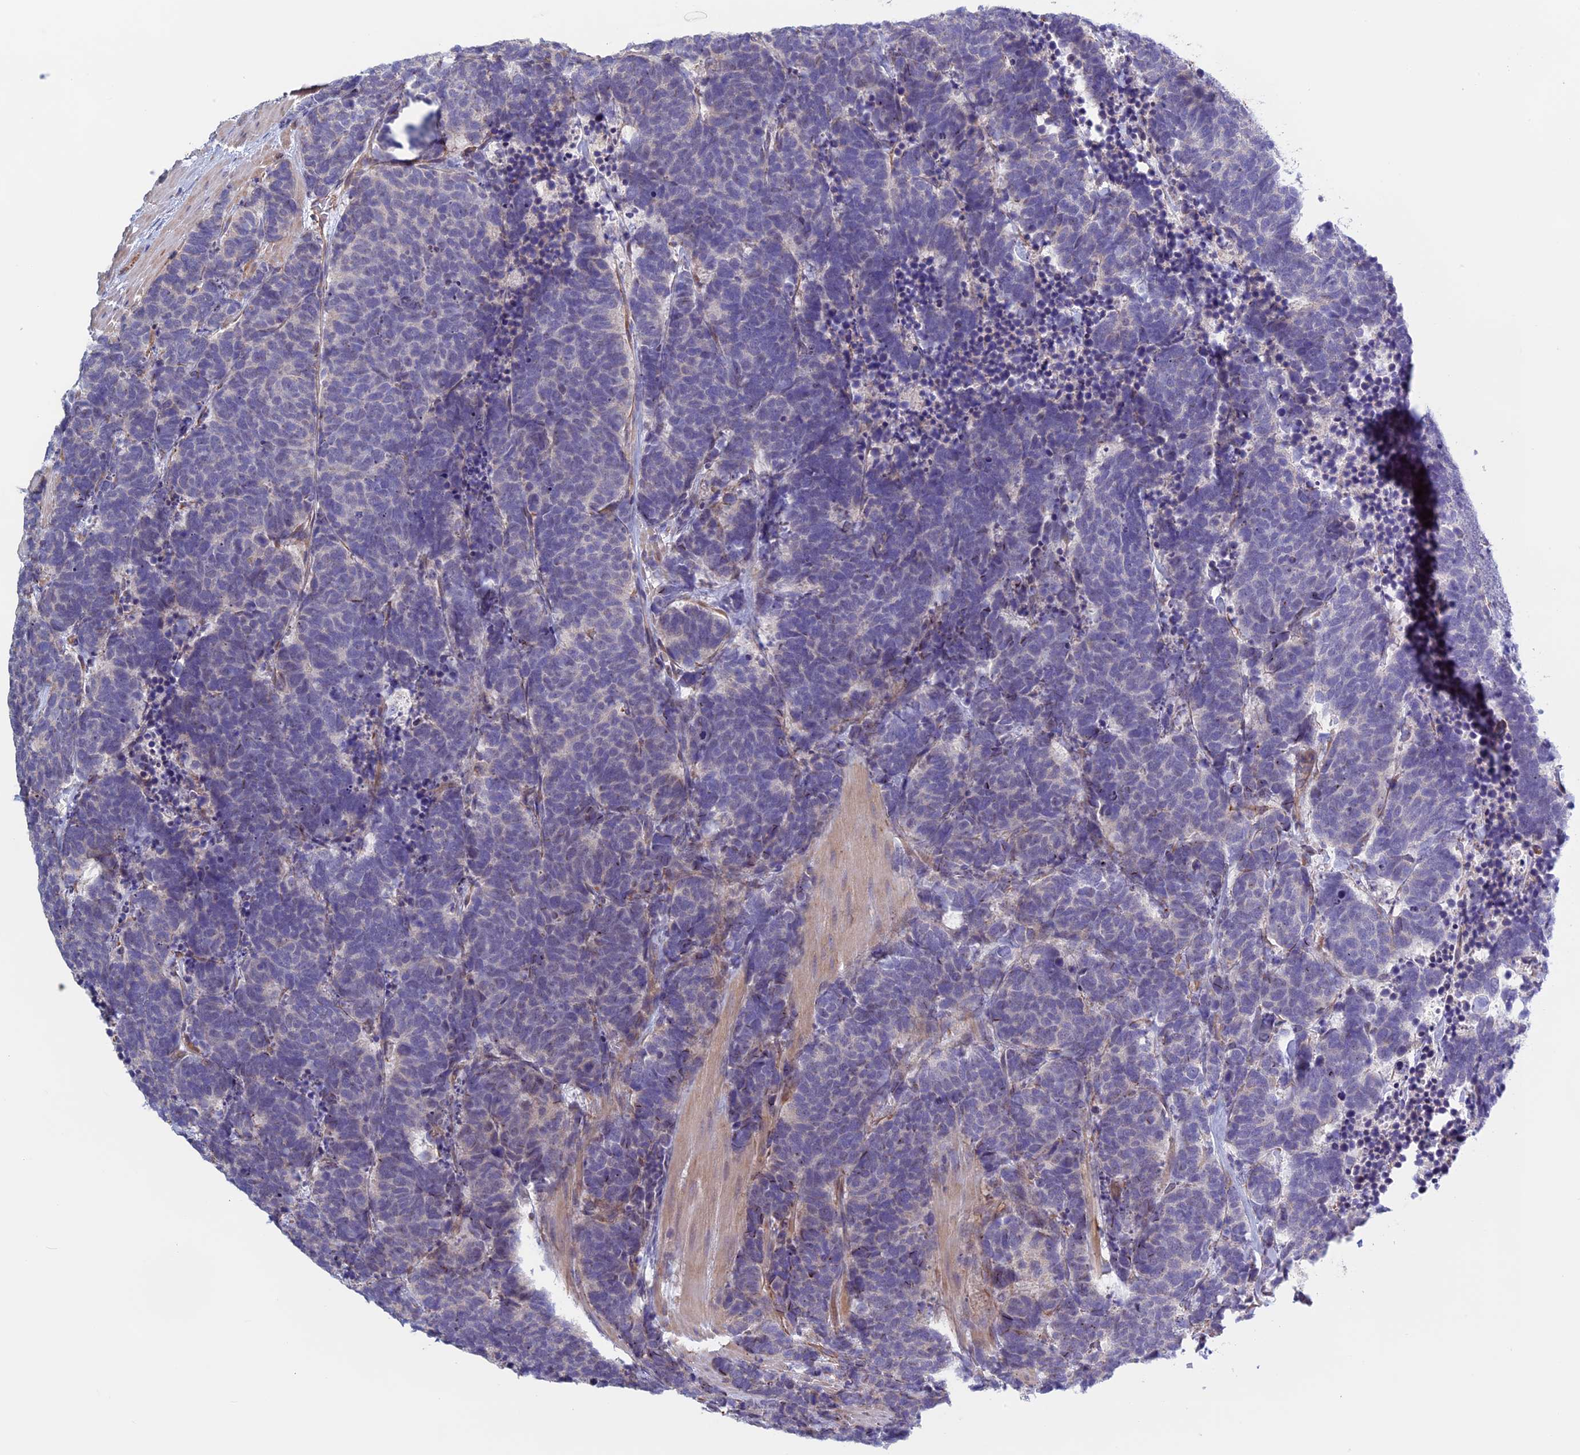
{"staining": {"intensity": "negative", "quantity": "none", "location": "none"}, "tissue": "carcinoid", "cell_type": "Tumor cells", "image_type": "cancer", "snomed": [{"axis": "morphology", "description": "Carcinoma, NOS"}, {"axis": "morphology", "description": "Carcinoid, malignant, NOS"}, {"axis": "topography", "description": "Urinary bladder"}], "caption": "The histopathology image displays no staining of tumor cells in carcinoid (malignant).", "gene": "BCL2L10", "patient": {"sex": "male", "age": 57}}